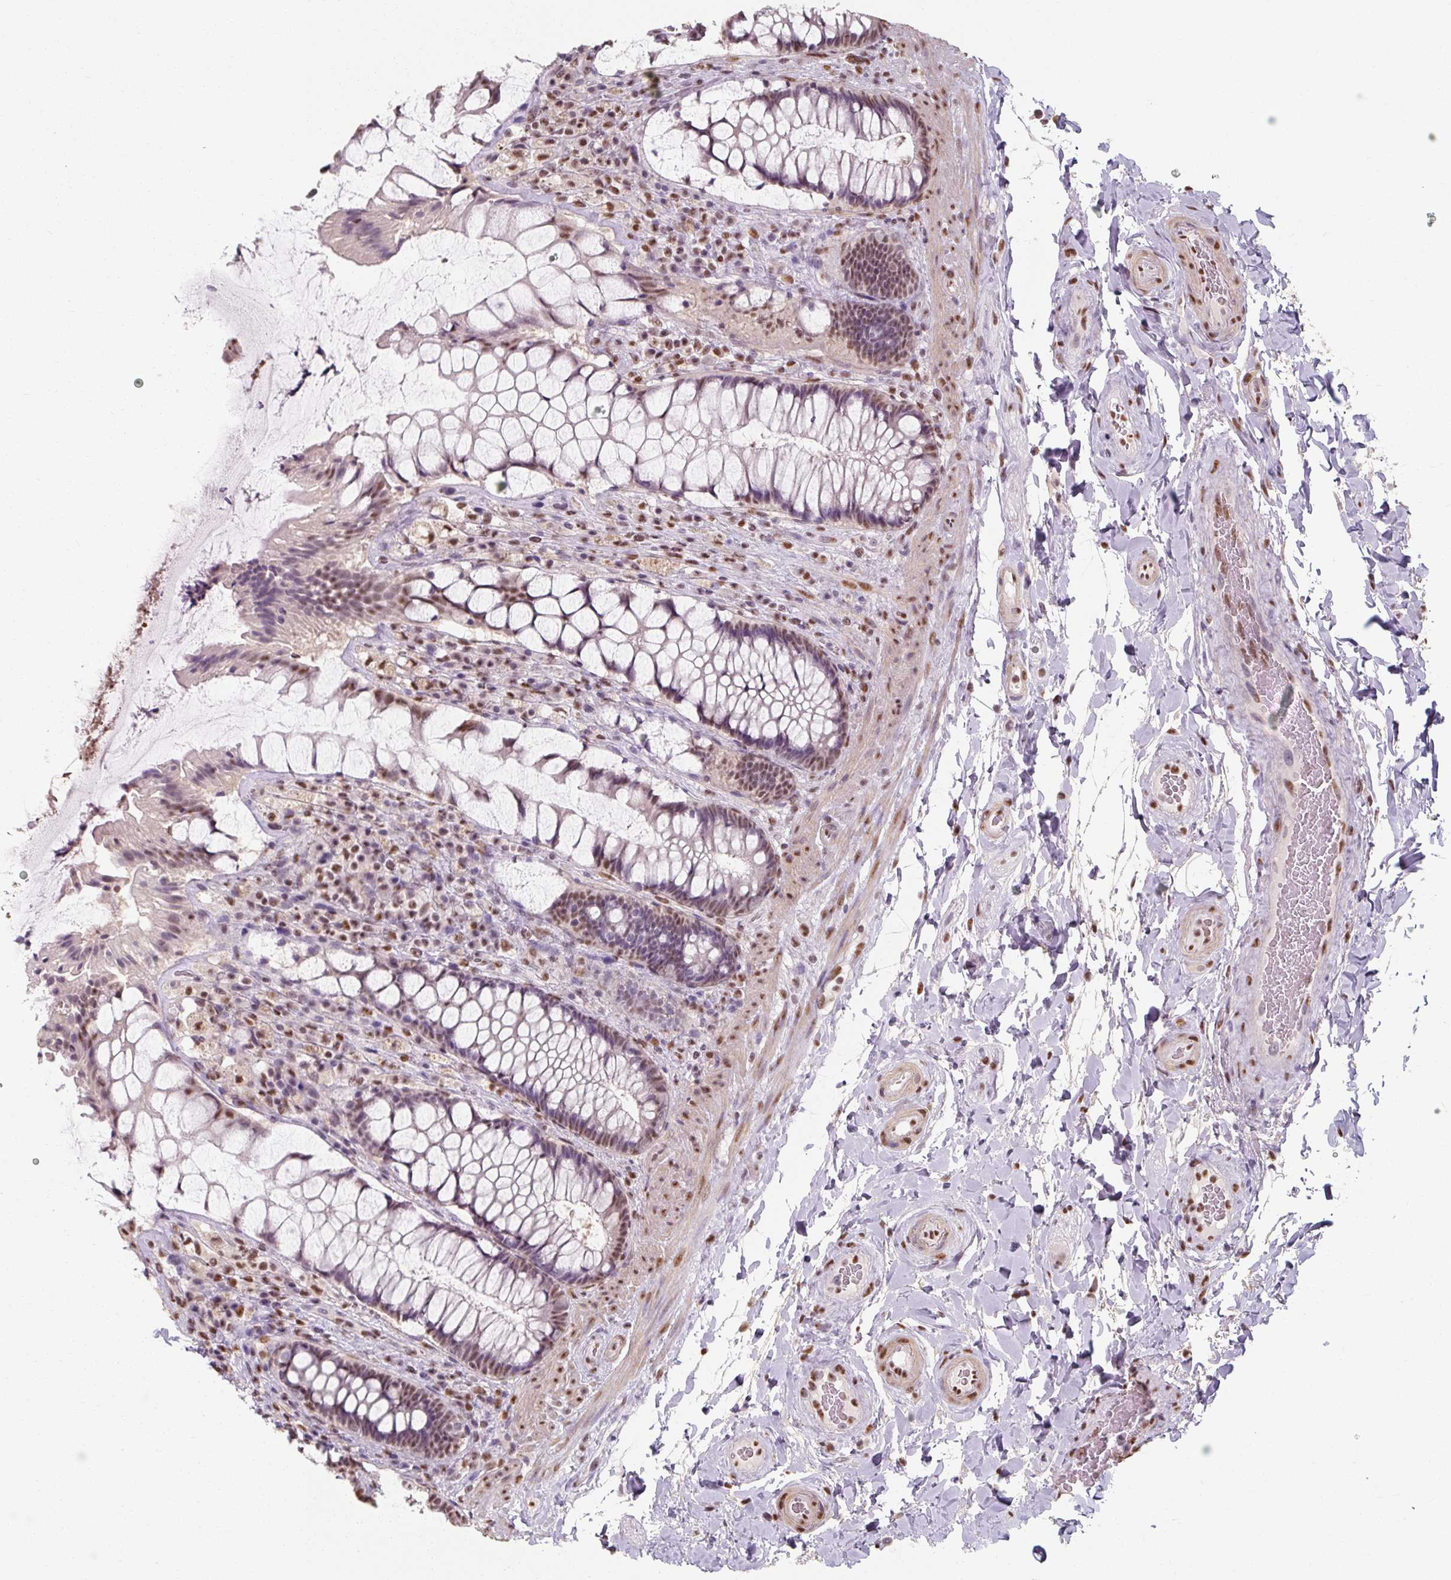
{"staining": {"intensity": "moderate", "quantity": "25%-75%", "location": "nuclear"}, "tissue": "rectum", "cell_type": "Glandular cells", "image_type": "normal", "snomed": [{"axis": "morphology", "description": "Normal tissue, NOS"}, {"axis": "topography", "description": "Rectum"}], "caption": "Immunohistochemistry (IHC) micrograph of benign rectum stained for a protein (brown), which reveals medium levels of moderate nuclear staining in about 25%-75% of glandular cells.", "gene": "ENSG00000291316", "patient": {"sex": "female", "age": 58}}